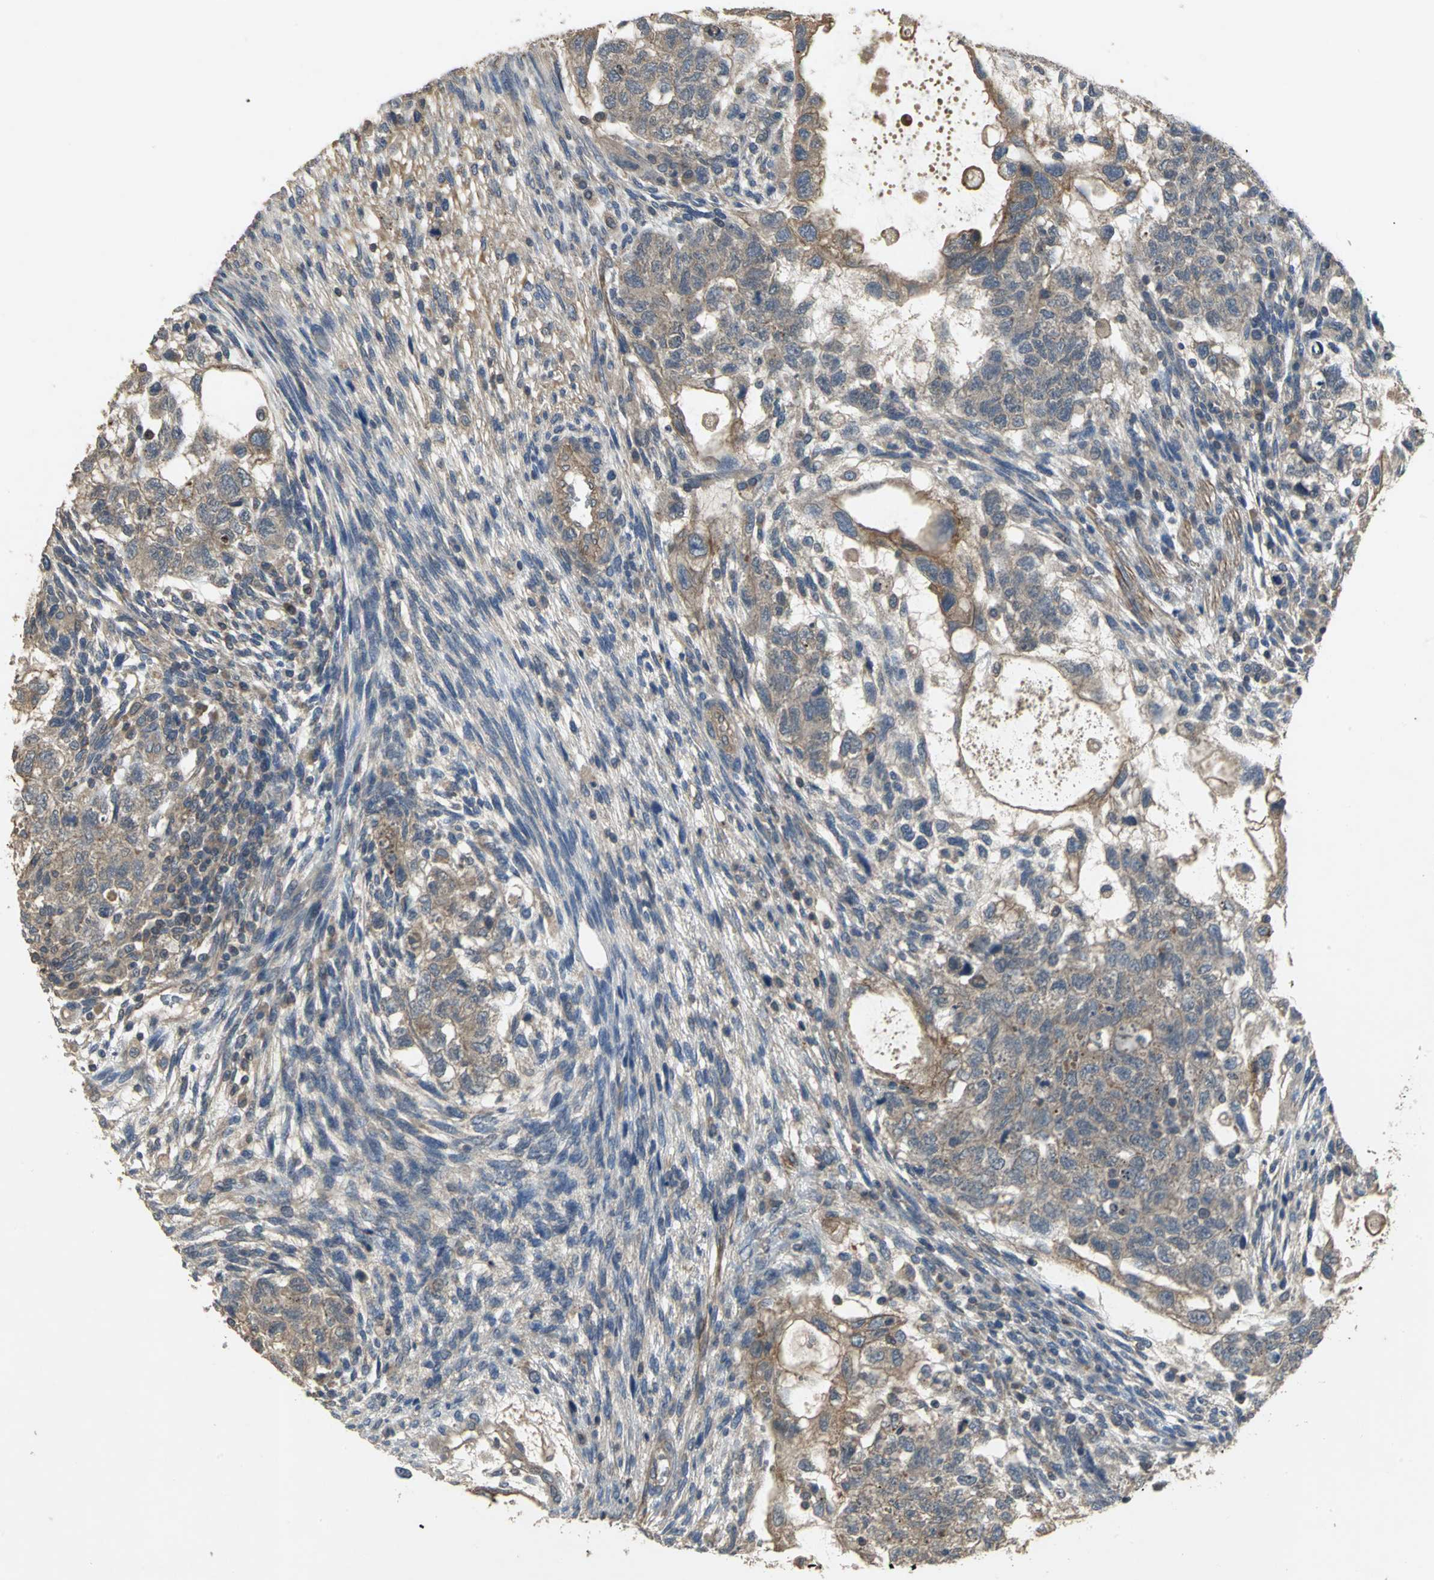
{"staining": {"intensity": "moderate", "quantity": ">75%", "location": "cytoplasmic/membranous"}, "tissue": "testis cancer", "cell_type": "Tumor cells", "image_type": "cancer", "snomed": [{"axis": "morphology", "description": "Normal tissue, NOS"}, {"axis": "morphology", "description": "Carcinoma, Embryonal, NOS"}, {"axis": "topography", "description": "Testis"}], "caption": "Tumor cells show medium levels of moderate cytoplasmic/membranous staining in approximately >75% of cells in human embryonal carcinoma (testis).", "gene": "MET", "patient": {"sex": "male", "age": 36}}